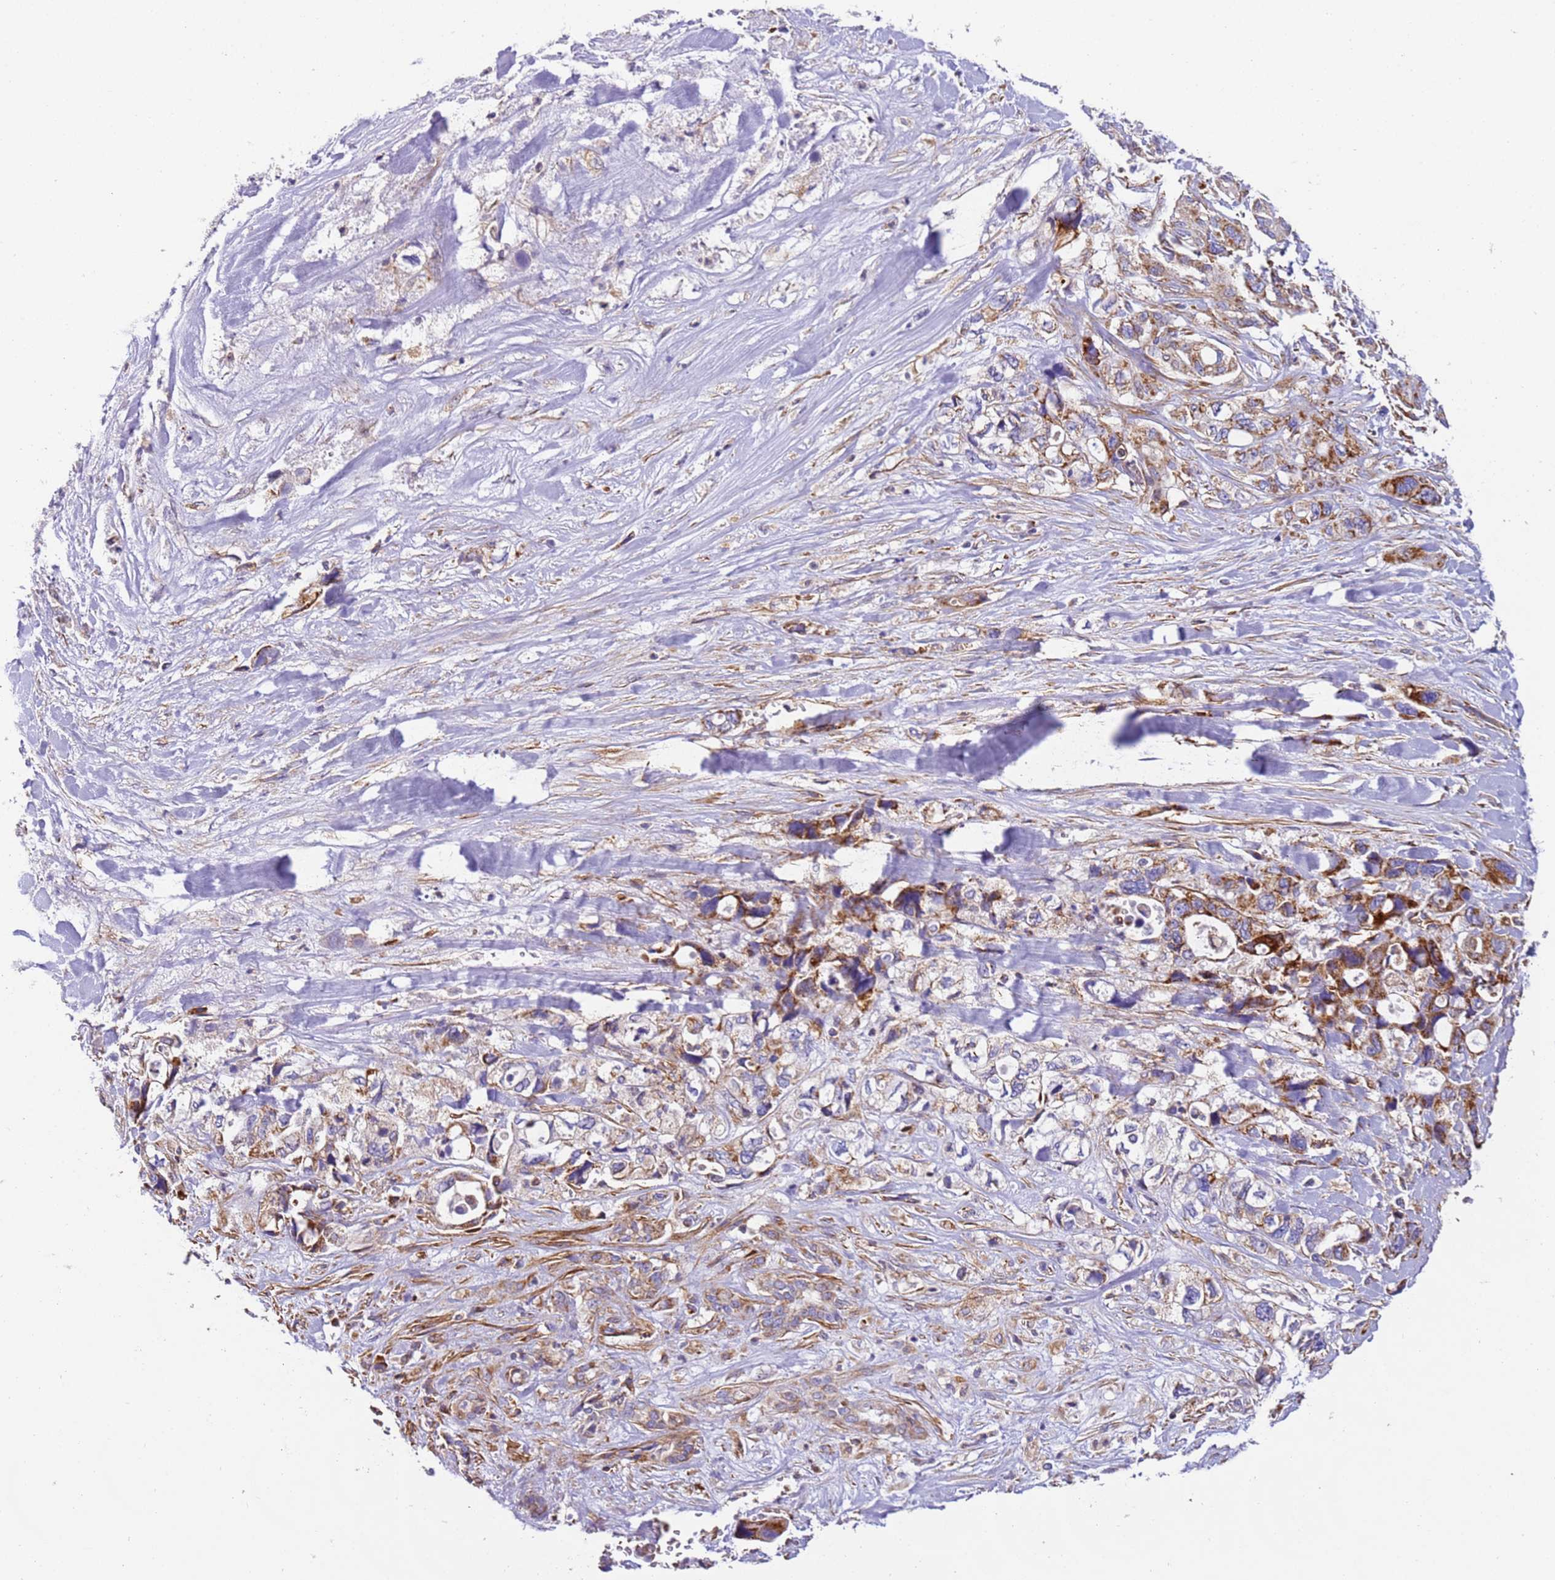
{"staining": {"intensity": "strong", "quantity": ">75%", "location": "cytoplasmic/membranous"}, "tissue": "pancreatic cancer", "cell_type": "Tumor cells", "image_type": "cancer", "snomed": [{"axis": "morphology", "description": "Adenocarcinoma, NOS"}, {"axis": "topography", "description": "Pancreas"}], "caption": "The immunohistochemical stain labels strong cytoplasmic/membranous positivity in tumor cells of pancreatic adenocarcinoma tissue.", "gene": "MRPL20", "patient": {"sex": "male", "age": 46}}